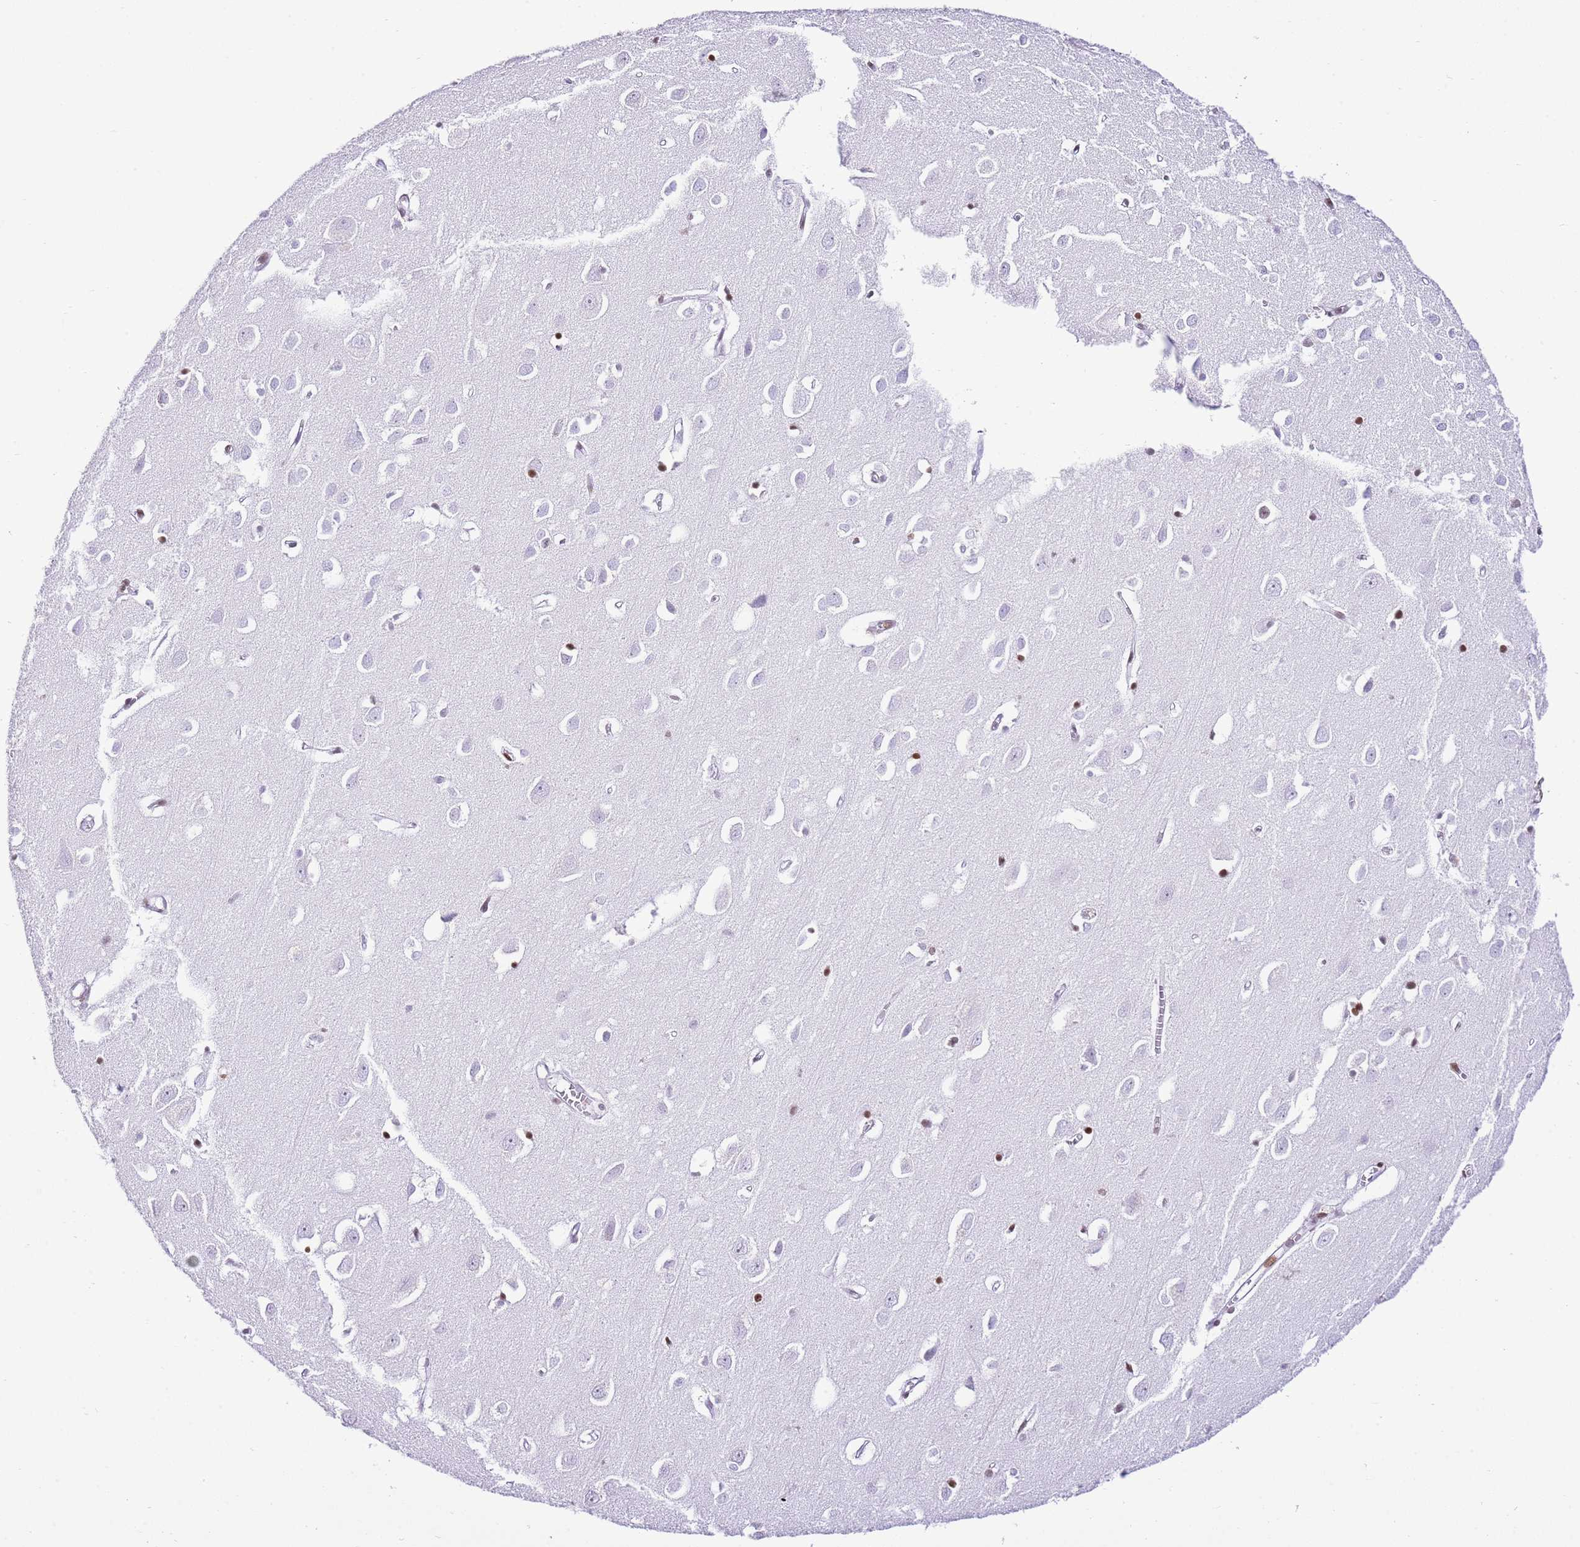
{"staining": {"intensity": "moderate", "quantity": "25%-75%", "location": "nuclear"}, "tissue": "cerebral cortex", "cell_type": "Endothelial cells", "image_type": "normal", "snomed": [{"axis": "morphology", "description": "Normal tissue, NOS"}, {"axis": "topography", "description": "Cerebral cortex"}], "caption": "Immunohistochemical staining of benign human cerebral cortex reveals medium levels of moderate nuclear staining in approximately 25%-75% of endothelial cells. The staining is performed using DAB brown chromogen to label protein expression. The nuclei are counter-stained blue using hematoxylin.", "gene": "PRR15", "patient": {"sex": "female", "age": 64}}